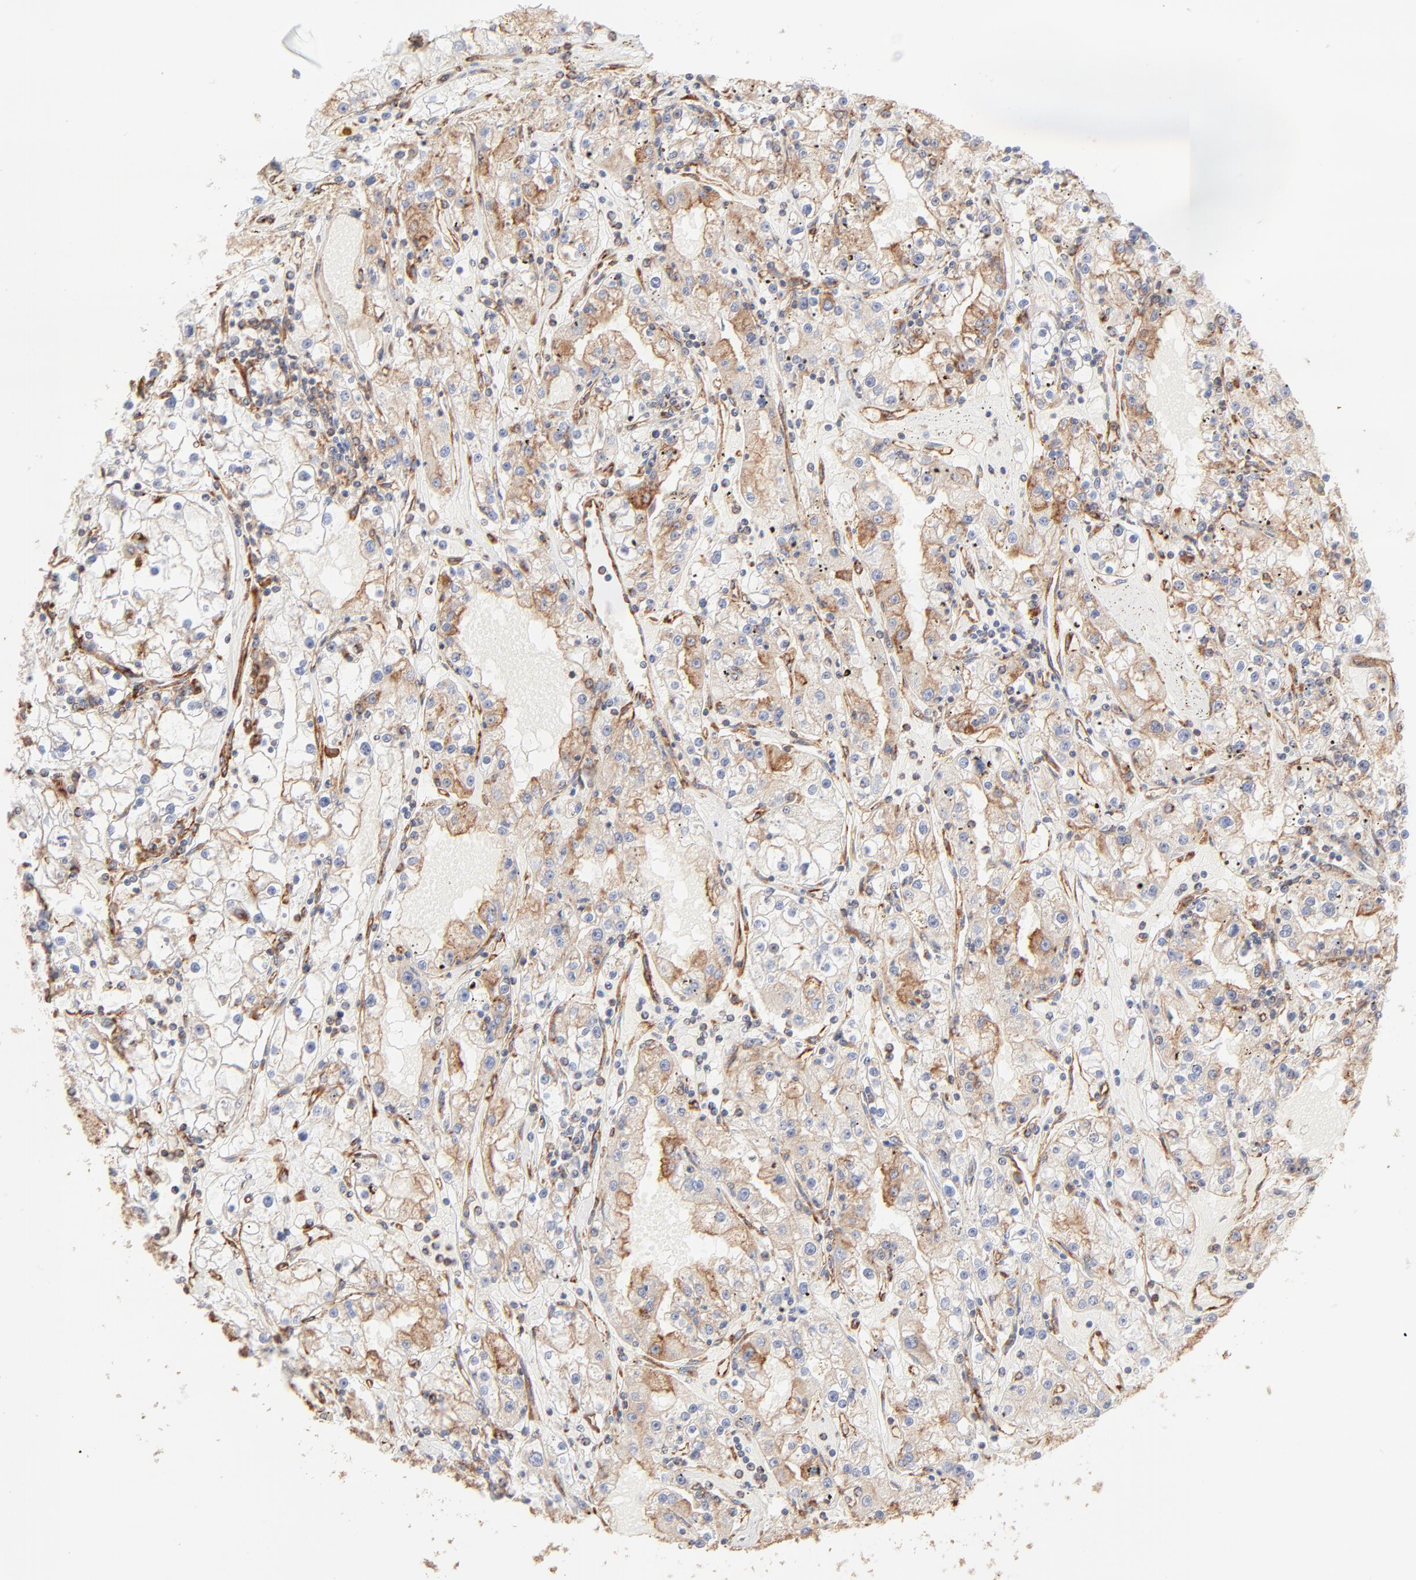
{"staining": {"intensity": "moderate", "quantity": "25%-75%", "location": "cytoplasmic/membranous"}, "tissue": "renal cancer", "cell_type": "Tumor cells", "image_type": "cancer", "snomed": [{"axis": "morphology", "description": "Adenocarcinoma, NOS"}, {"axis": "topography", "description": "Kidney"}], "caption": "Renal cancer (adenocarcinoma) was stained to show a protein in brown. There is medium levels of moderate cytoplasmic/membranous positivity in approximately 25%-75% of tumor cells. (Brightfield microscopy of DAB IHC at high magnification).", "gene": "CLTB", "patient": {"sex": "male", "age": 56}}